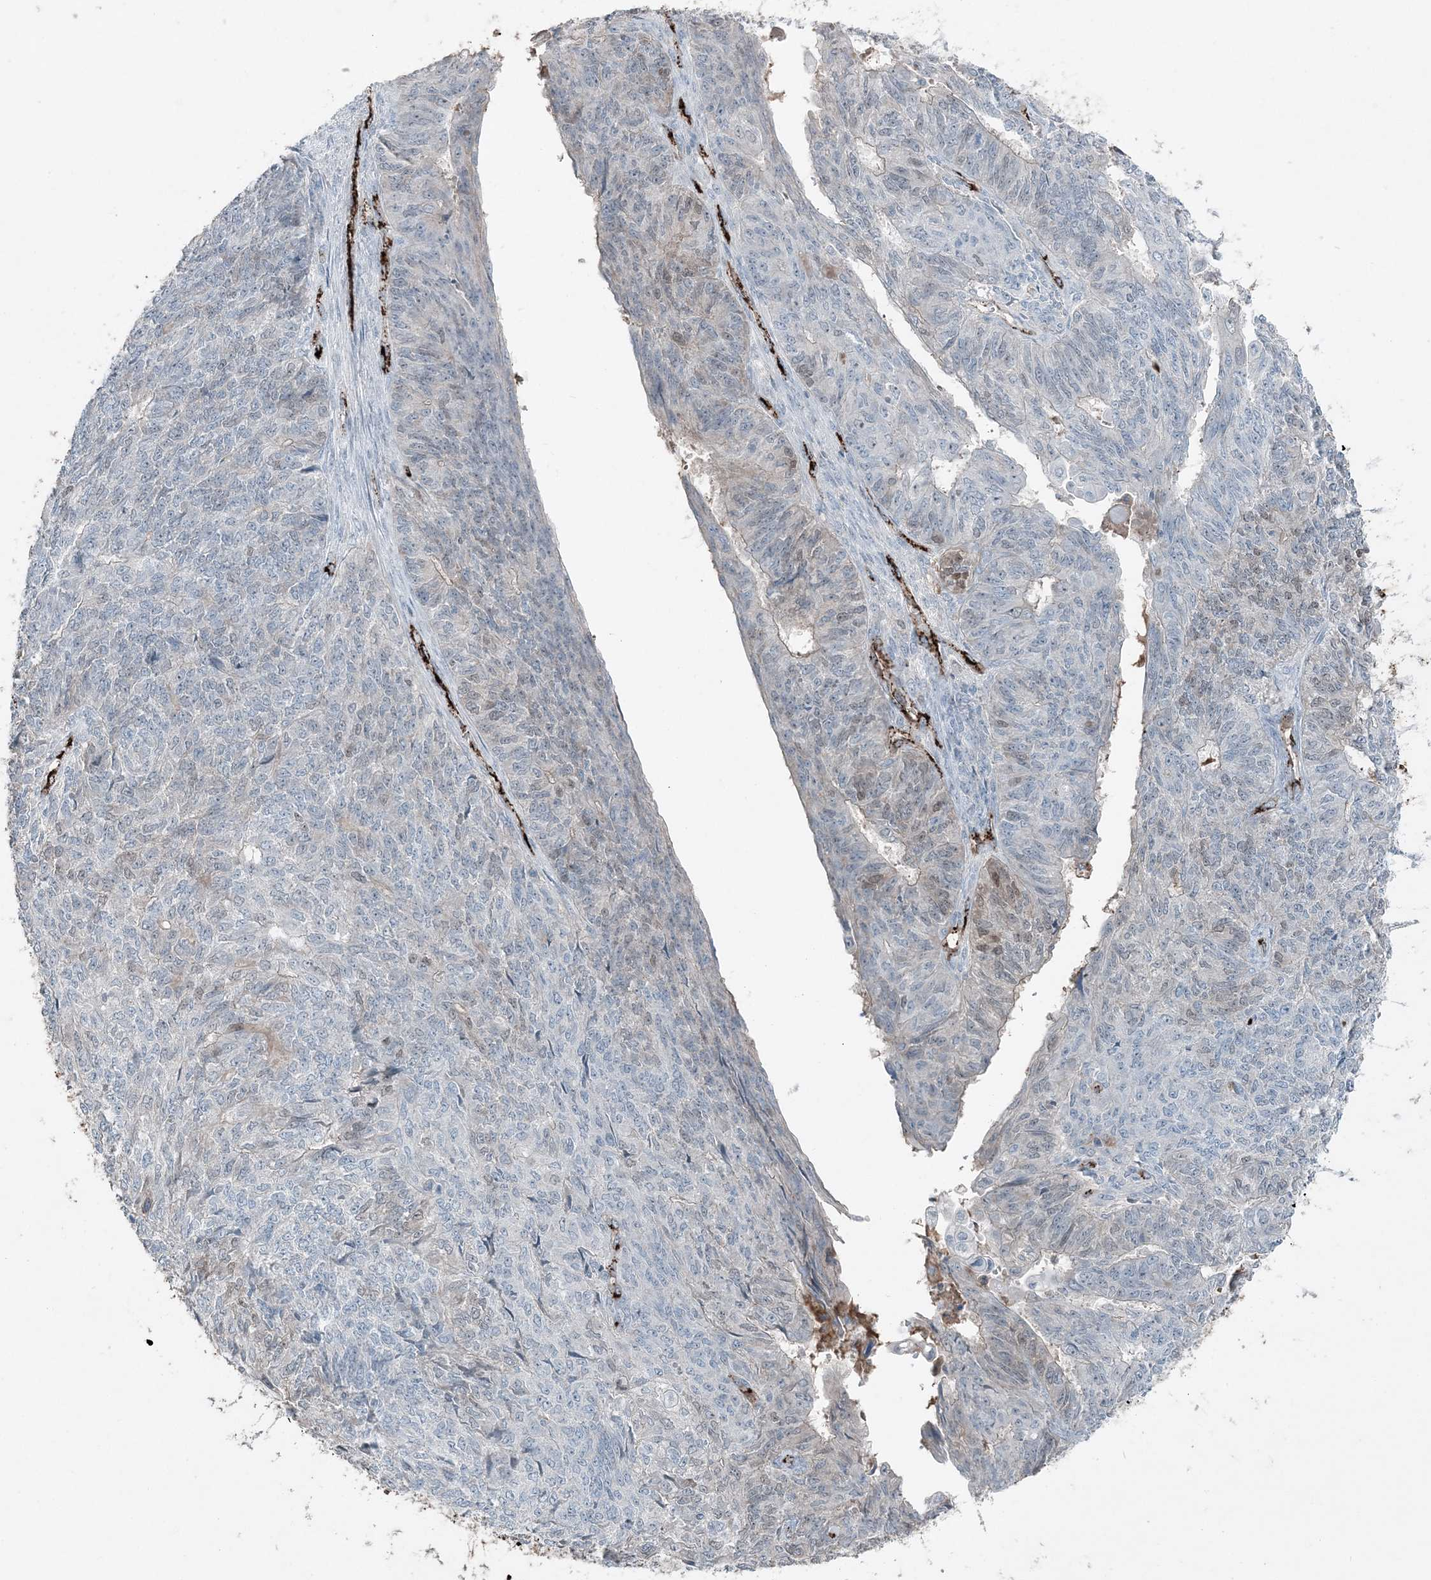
{"staining": {"intensity": "negative", "quantity": "none", "location": "none"}, "tissue": "endometrial cancer", "cell_type": "Tumor cells", "image_type": "cancer", "snomed": [{"axis": "morphology", "description": "Adenocarcinoma, NOS"}, {"axis": "topography", "description": "Endometrium"}], "caption": "High power microscopy micrograph of an immunohistochemistry (IHC) photomicrograph of endometrial cancer (adenocarcinoma), revealing no significant staining in tumor cells. (Brightfield microscopy of DAB immunohistochemistry at high magnification).", "gene": "ELOVL7", "patient": {"sex": "female", "age": 32}}